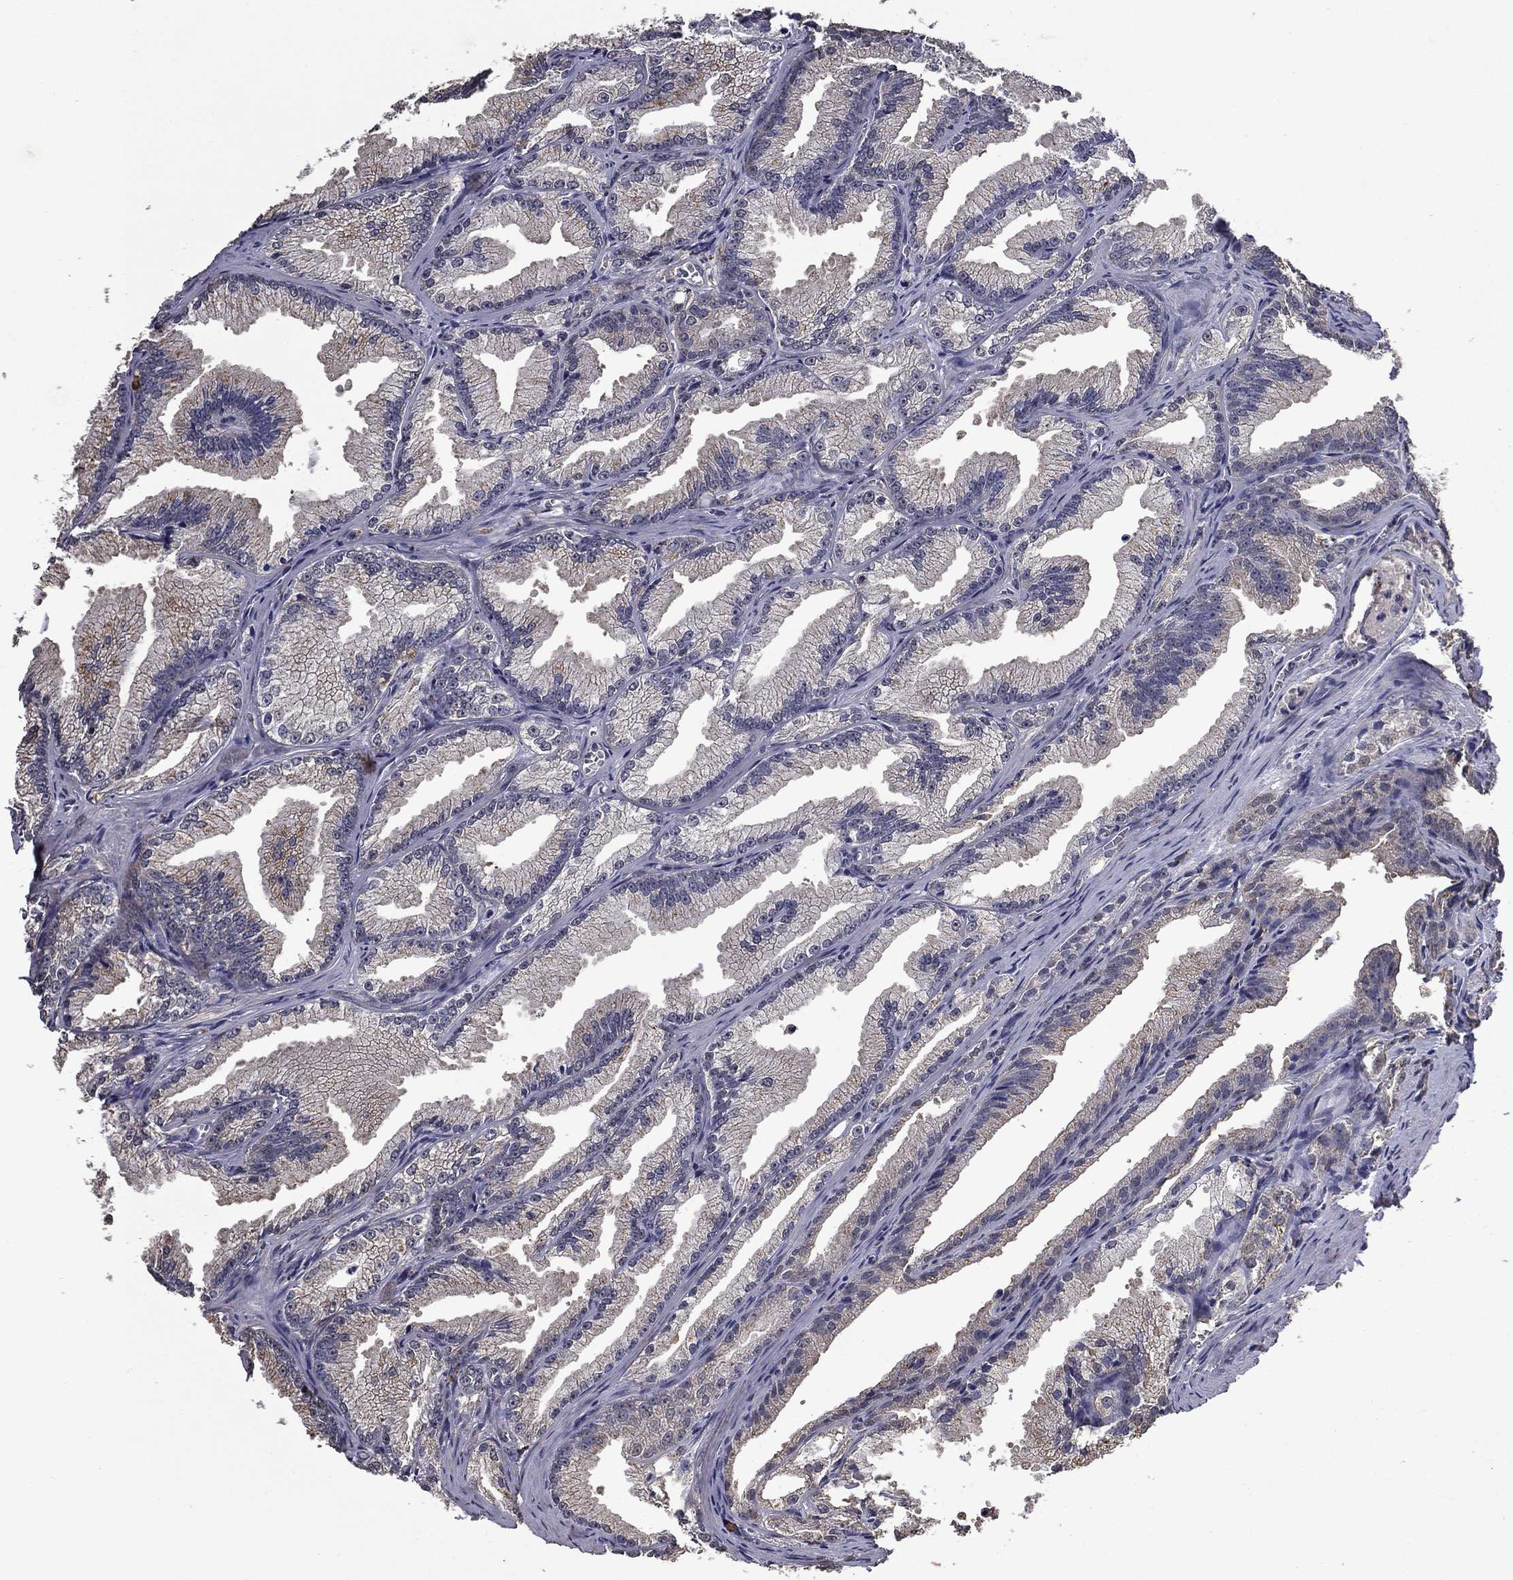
{"staining": {"intensity": "negative", "quantity": "none", "location": "none"}, "tissue": "prostate cancer", "cell_type": "Tumor cells", "image_type": "cancer", "snomed": [{"axis": "morphology", "description": "Adenocarcinoma, NOS"}, {"axis": "morphology", "description": "Adenocarcinoma, High grade"}, {"axis": "topography", "description": "Prostate"}], "caption": "Immunohistochemistry (IHC) of prostate adenocarcinoma shows no positivity in tumor cells.", "gene": "MFAP3L", "patient": {"sex": "male", "age": 70}}